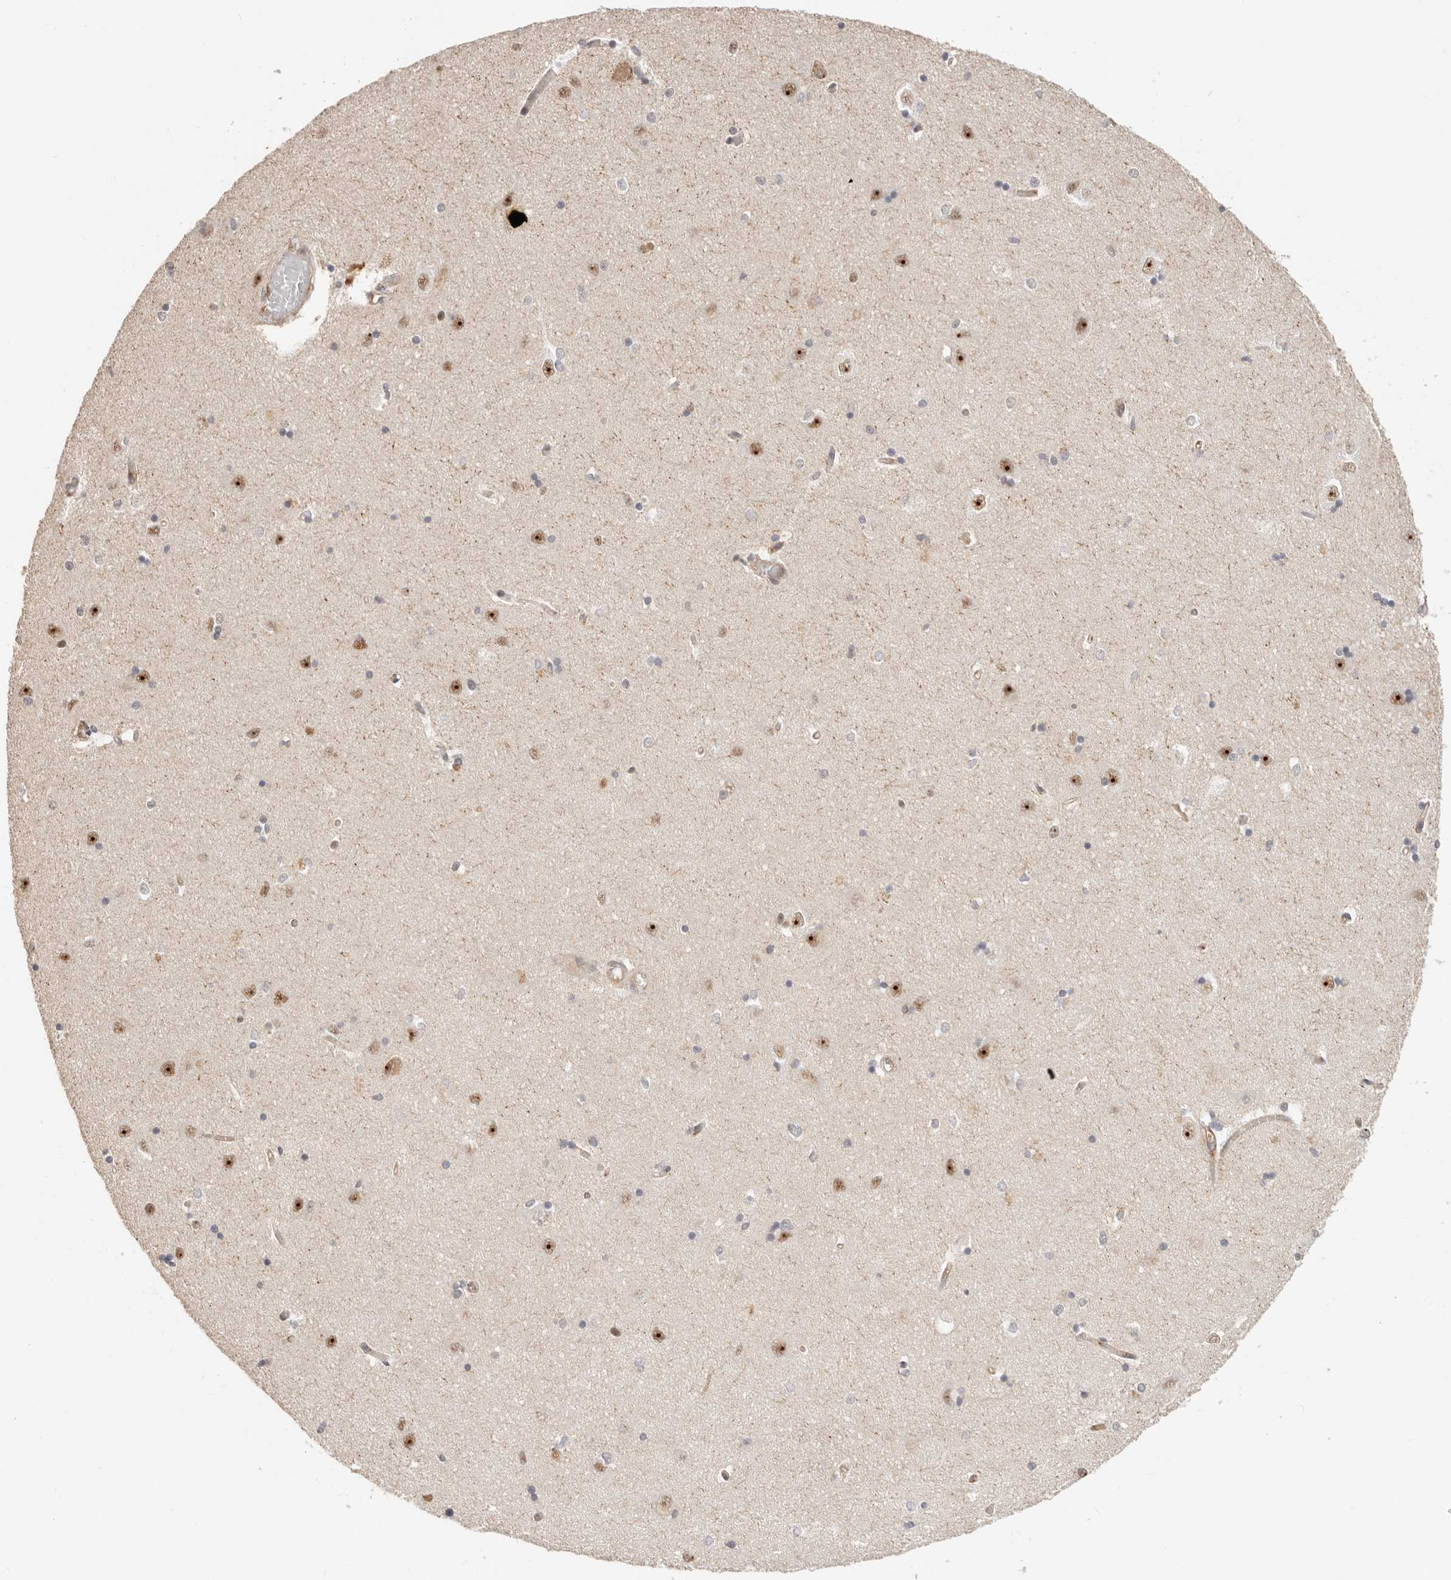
{"staining": {"intensity": "moderate", "quantity": "<25%", "location": "nuclear"}, "tissue": "hippocampus", "cell_type": "Glial cells", "image_type": "normal", "snomed": [{"axis": "morphology", "description": "Normal tissue, NOS"}, {"axis": "topography", "description": "Hippocampus"}], "caption": "Unremarkable hippocampus was stained to show a protein in brown. There is low levels of moderate nuclear expression in approximately <25% of glial cells.", "gene": "HEXD", "patient": {"sex": "male", "age": 45}}